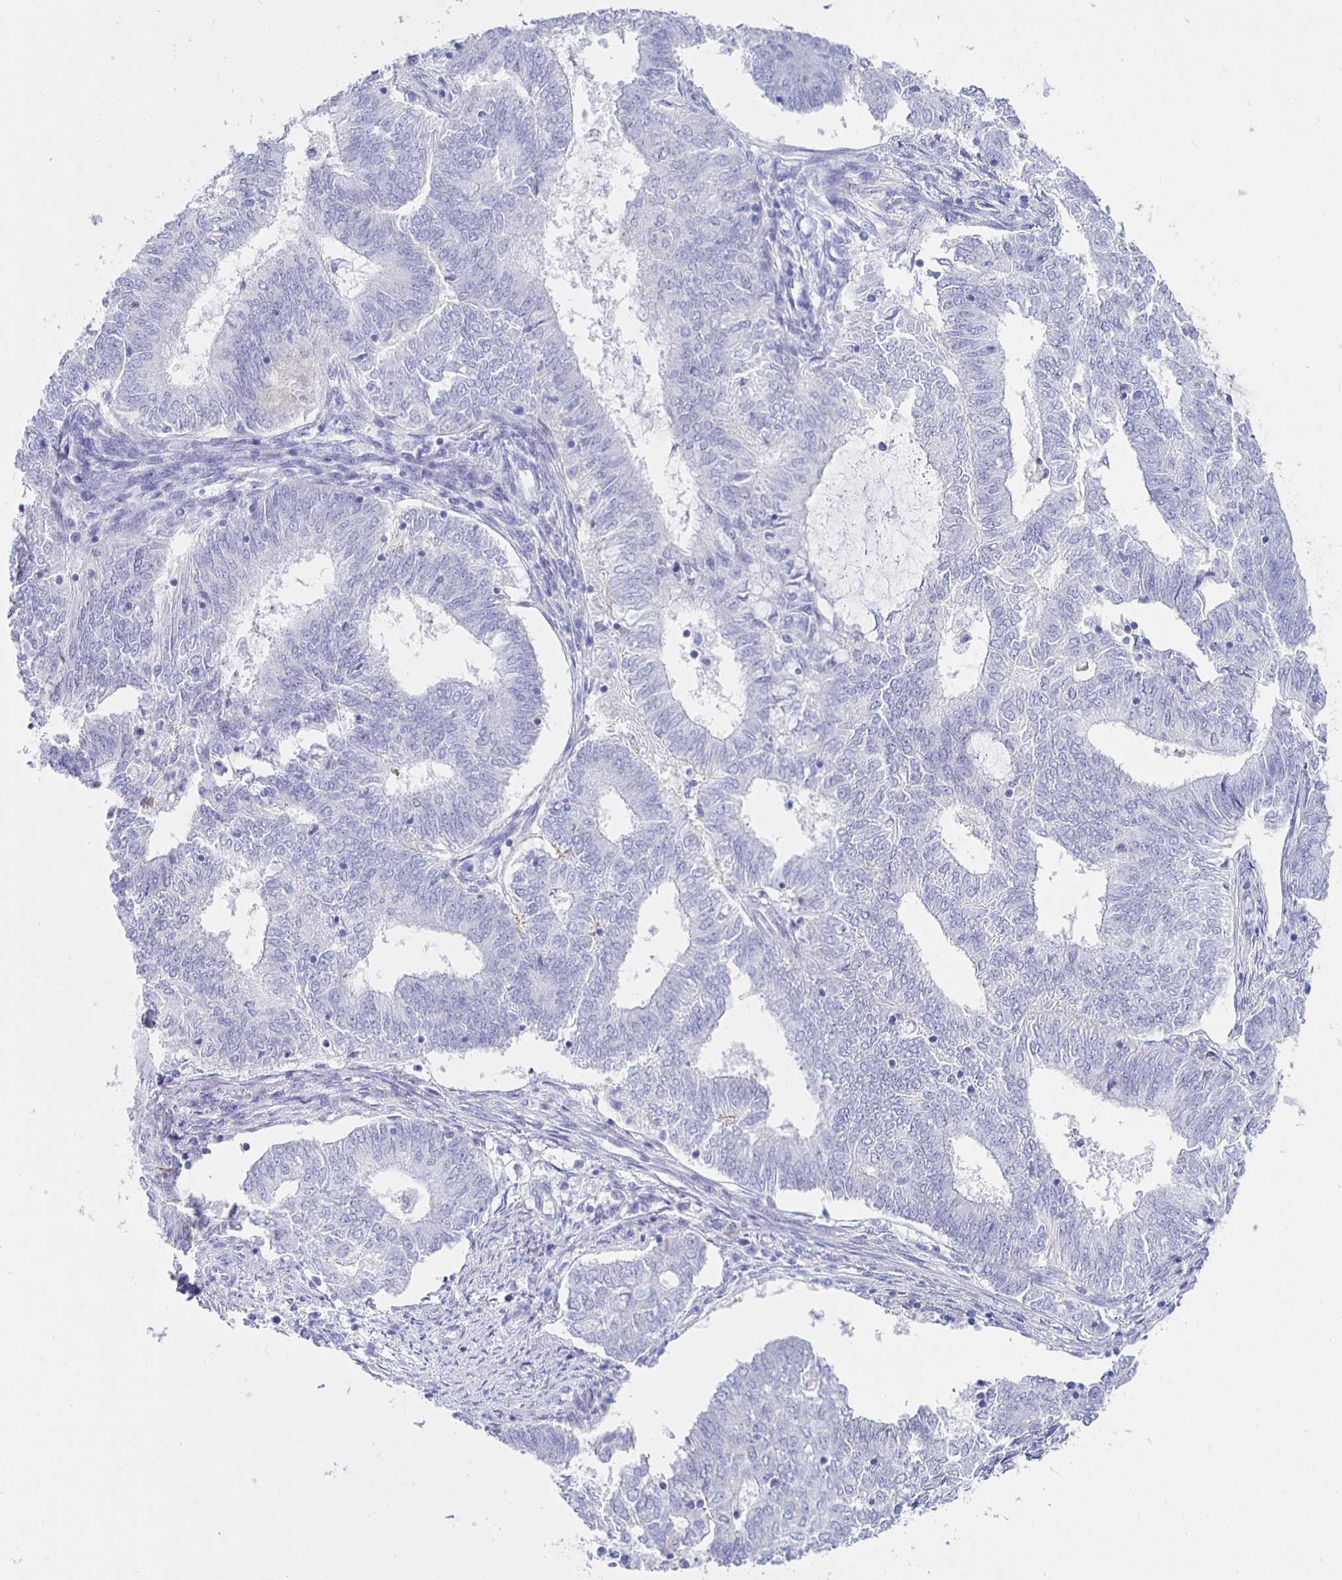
{"staining": {"intensity": "negative", "quantity": "none", "location": "none"}, "tissue": "endometrial cancer", "cell_type": "Tumor cells", "image_type": "cancer", "snomed": [{"axis": "morphology", "description": "Adenocarcinoma, NOS"}, {"axis": "topography", "description": "Endometrium"}], "caption": "A photomicrograph of endometrial cancer stained for a protein reveals no brown staining in tumor cells.", "gene": "UMOD", "patient": {"sex": "female", "age": 62}}